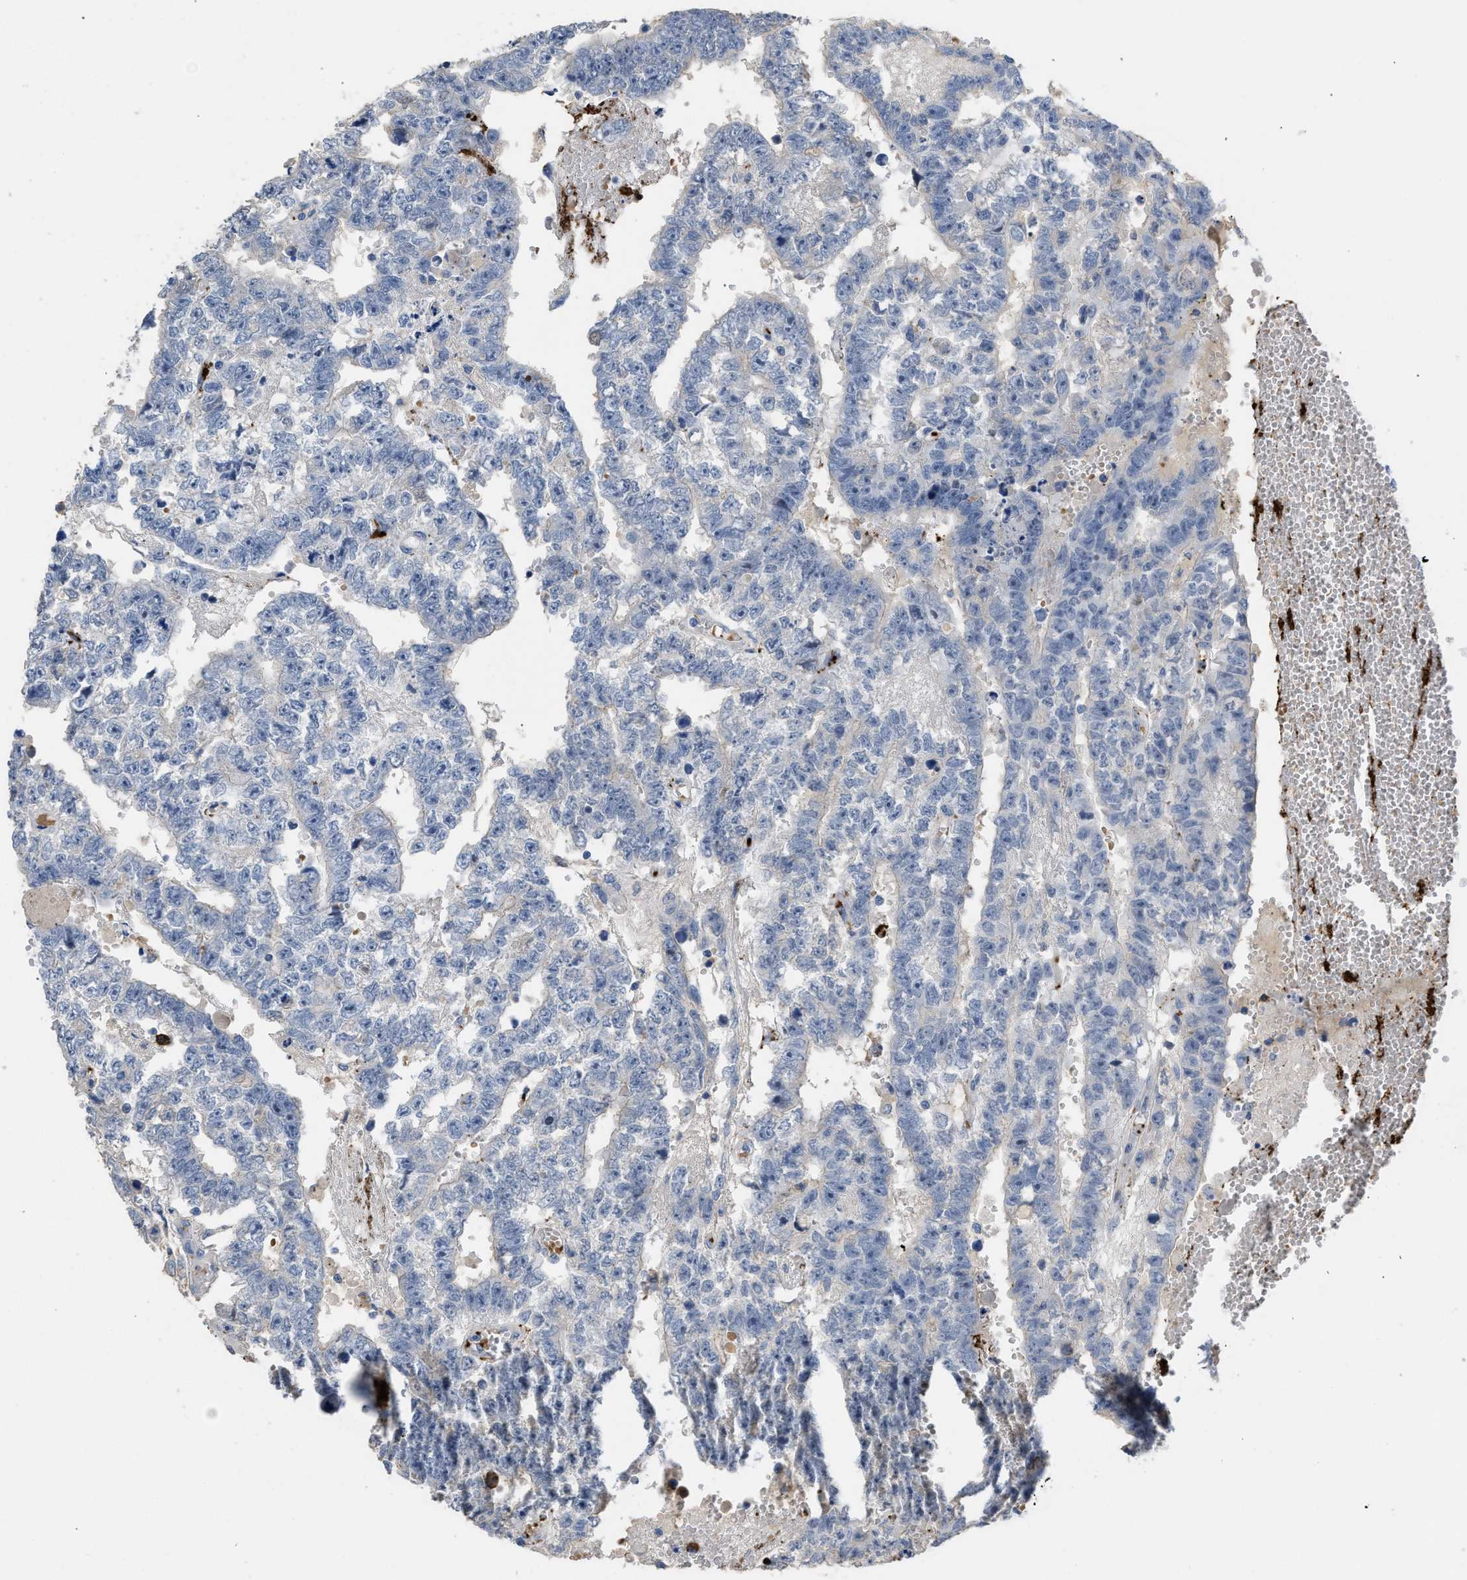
{"staining": {"intensity": "negative", "quantity": "none", "location": "none"}, "tissue": "testis cancer", "cell_type": "Tumor cells", "image_type": "cancer", "snomed": [{"axis": "morphology", "description": "Carcinoma, Embryonal, NOS"}, {"axis": "topography", "description": "Testis"}], "caption": "Testis embryonal carcinoma was stained to show a protein in brown. There is no significant staining in tumor cells.", "gene": "FGF18", "patient": {"sex": "male", "age": 25}}